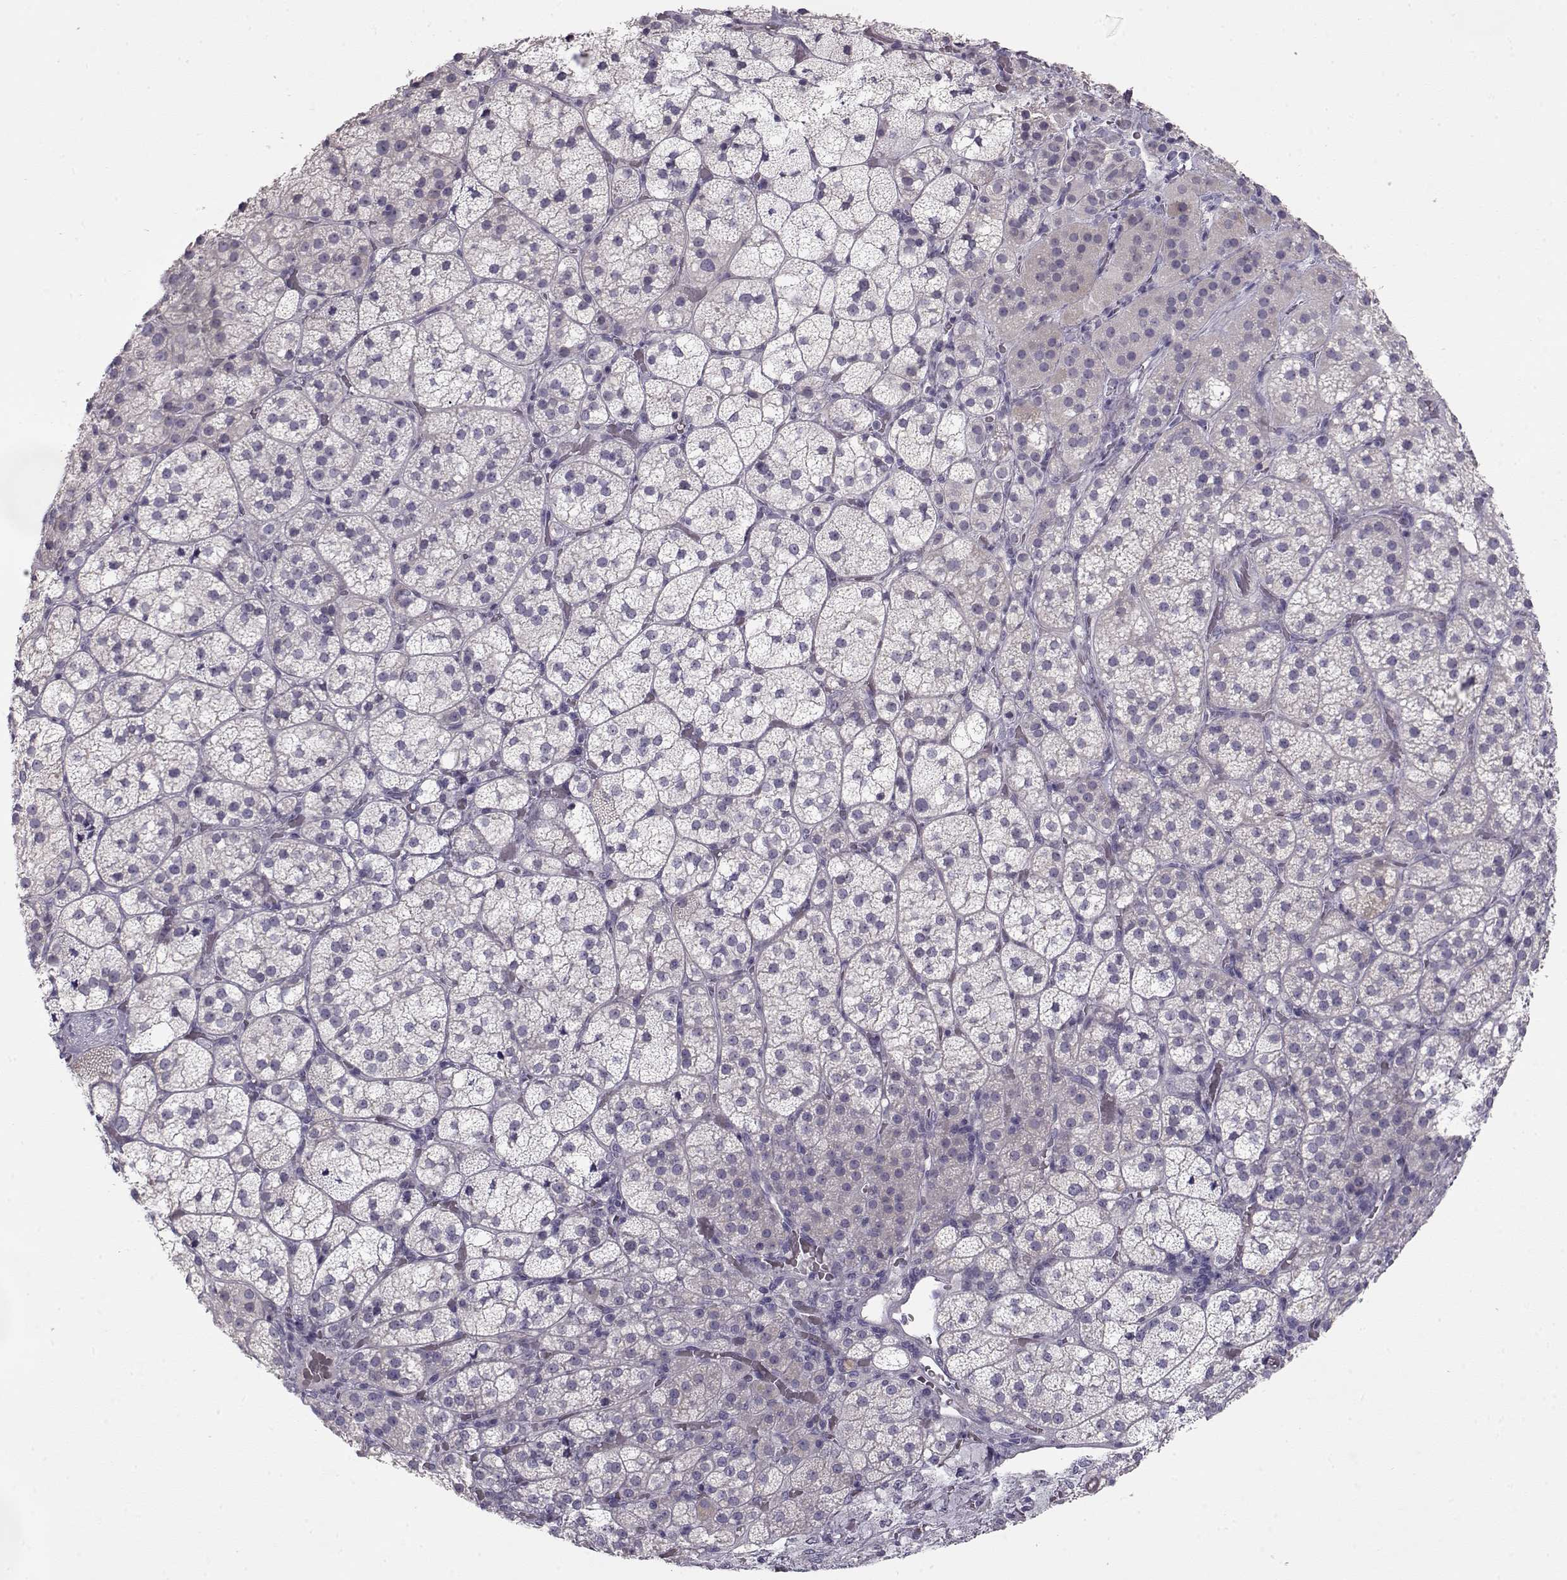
{"staining": {"intensity": "negative", "quantity": "none", "location": "none"}, "tissue": "adrenal gland", "cell_type": "Glandular cells", "image_type": "normal", "snomed": [{"axis": "morphology", "description": "Normal tissue, NOS"}, {"axis": "topography", "description": "Adrenal gland"}], "caption": "This is an immunohistochemistry (IHC) histopathology image of normal human adrenal gland. There is no staining in glandular cells.", "gene": "GRK1", "patient": {"sex": "female", "age": 60}}